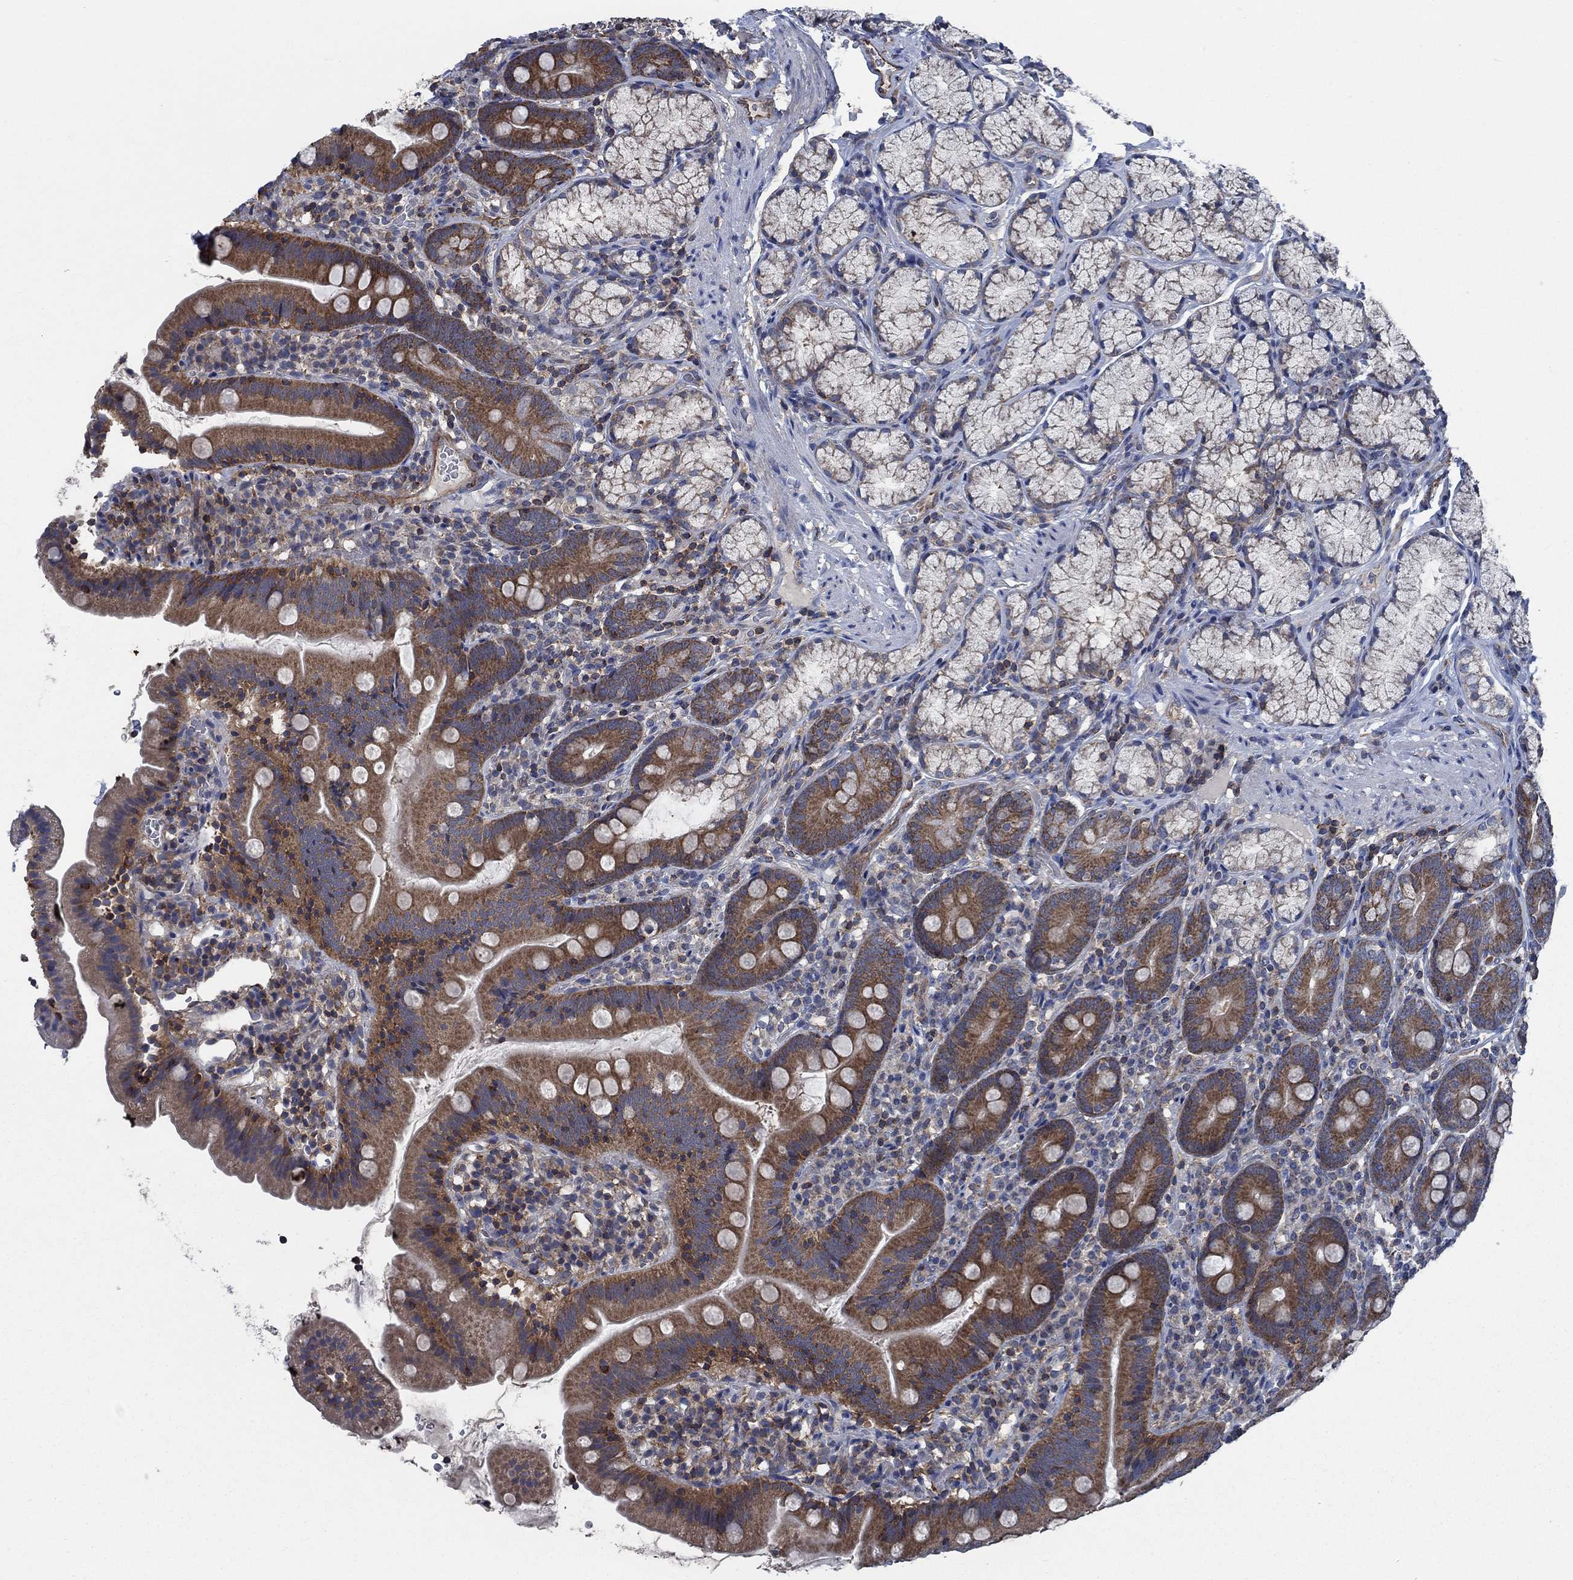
{"staining": {"intensity": "moderate", "quantity": ">75%", "location": "cytoplasmic/membranous"}, "tissue": "duodenum", "cell_type": "Glandular cells", "image_type": "normal", "snomed": [{"axis": "morphology", "description": "Normal tissue, NOS"}, {"axis": "topography", "description": "Duodenum"}], "caption": "IHC of normal human duodenum displays medium levels of moderate cytoplasmic/membranous expression in approximately >75% of glandular cells.", "gene": "STXBP6", "patient": {"sex": "female", "age": 67}}